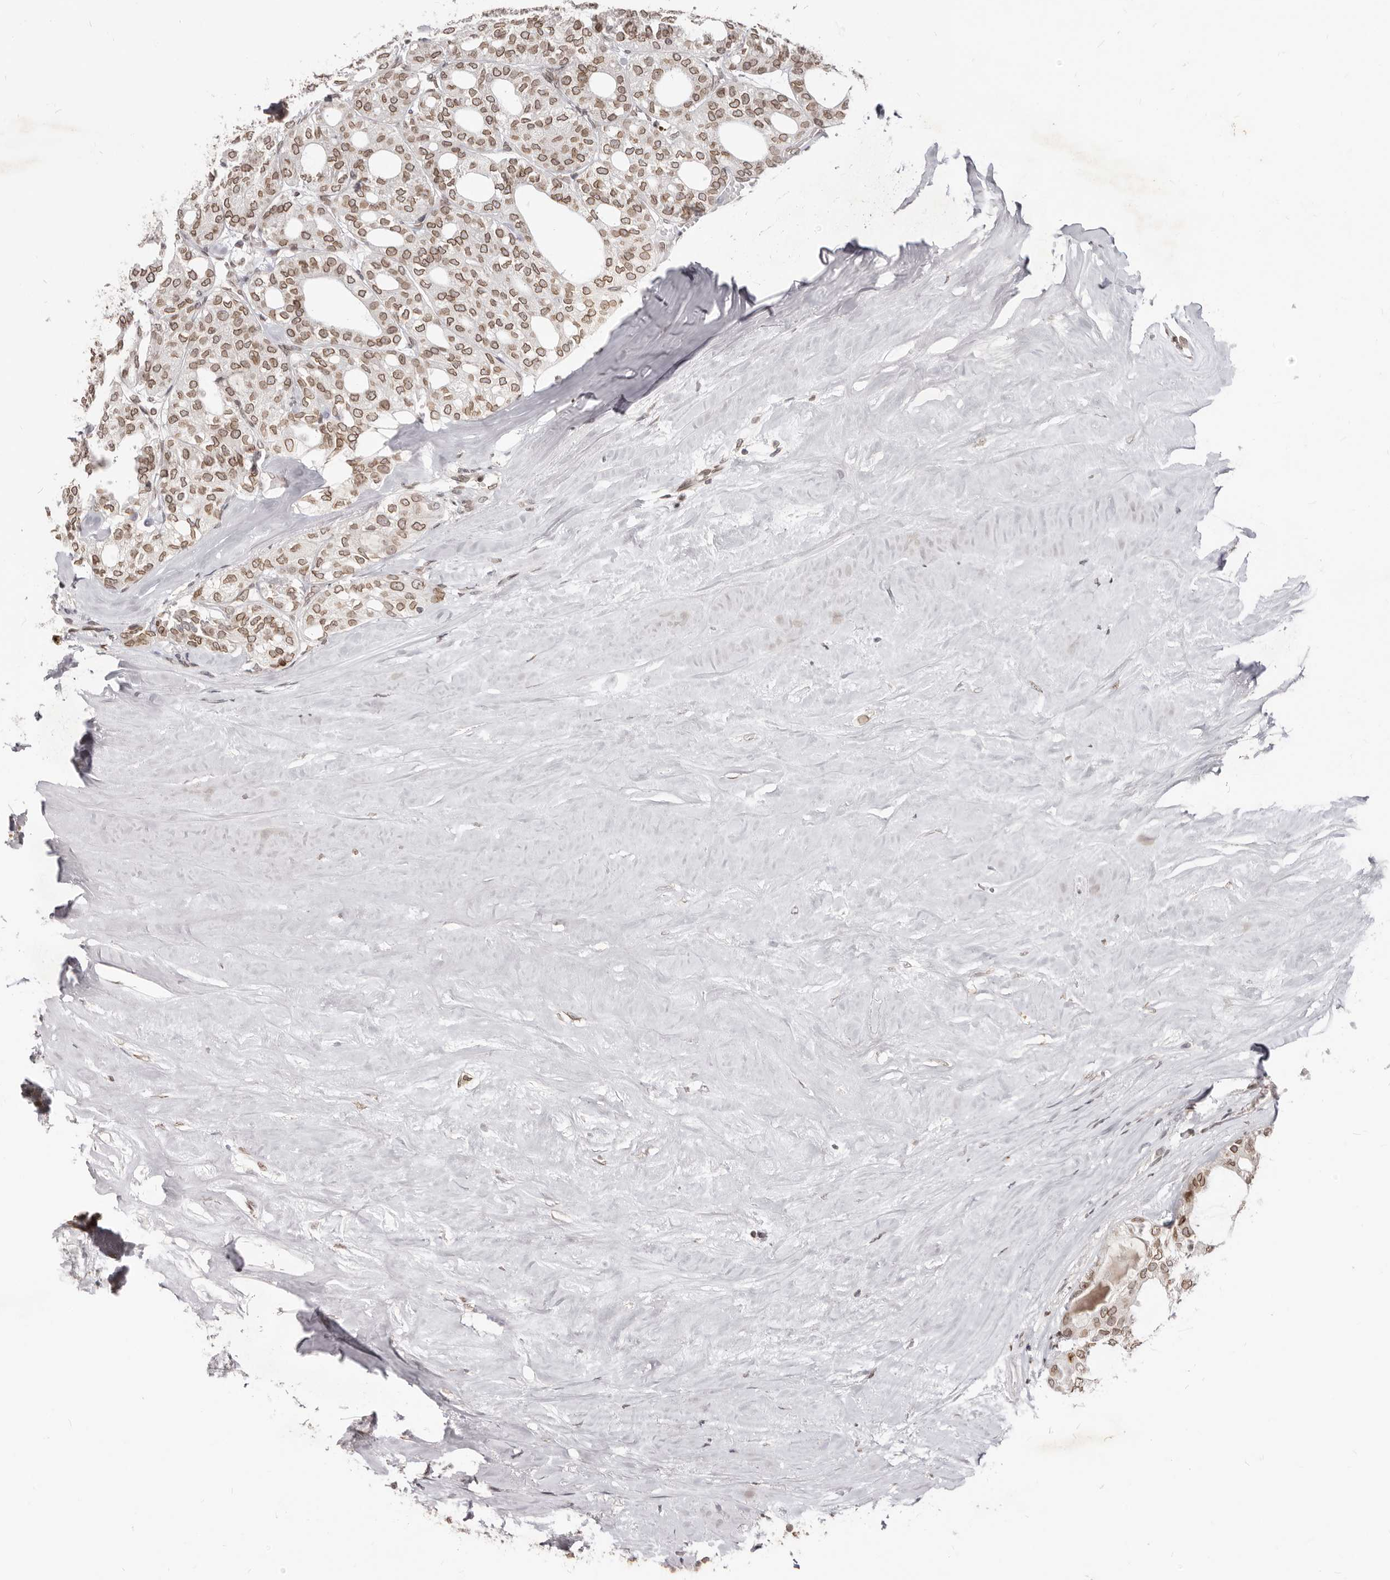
{"staining": {"intensity": "moderate", "quantity": ">75%", "location": "cytoplasmic/membranous,nuclear"}, "tissue": "thyroid cancer", "cell_type": "Tumor cells", "image_type": "cancer", "snomed": [{"axis": "morphology", "description": "Follicular adenoma carcinoma, NOS"}, {"axis": "topography", "description": "Thyroid gland"}], "caption": "The immunohistochemical stain labels moderate cytoplasmic/membranous and nuclear staining in tumor cells of thyroid cancer (follicular adenoma carcinoma) tissue.", "gene": "NUP153", "patient": {"sex": "male", "age": 75}}